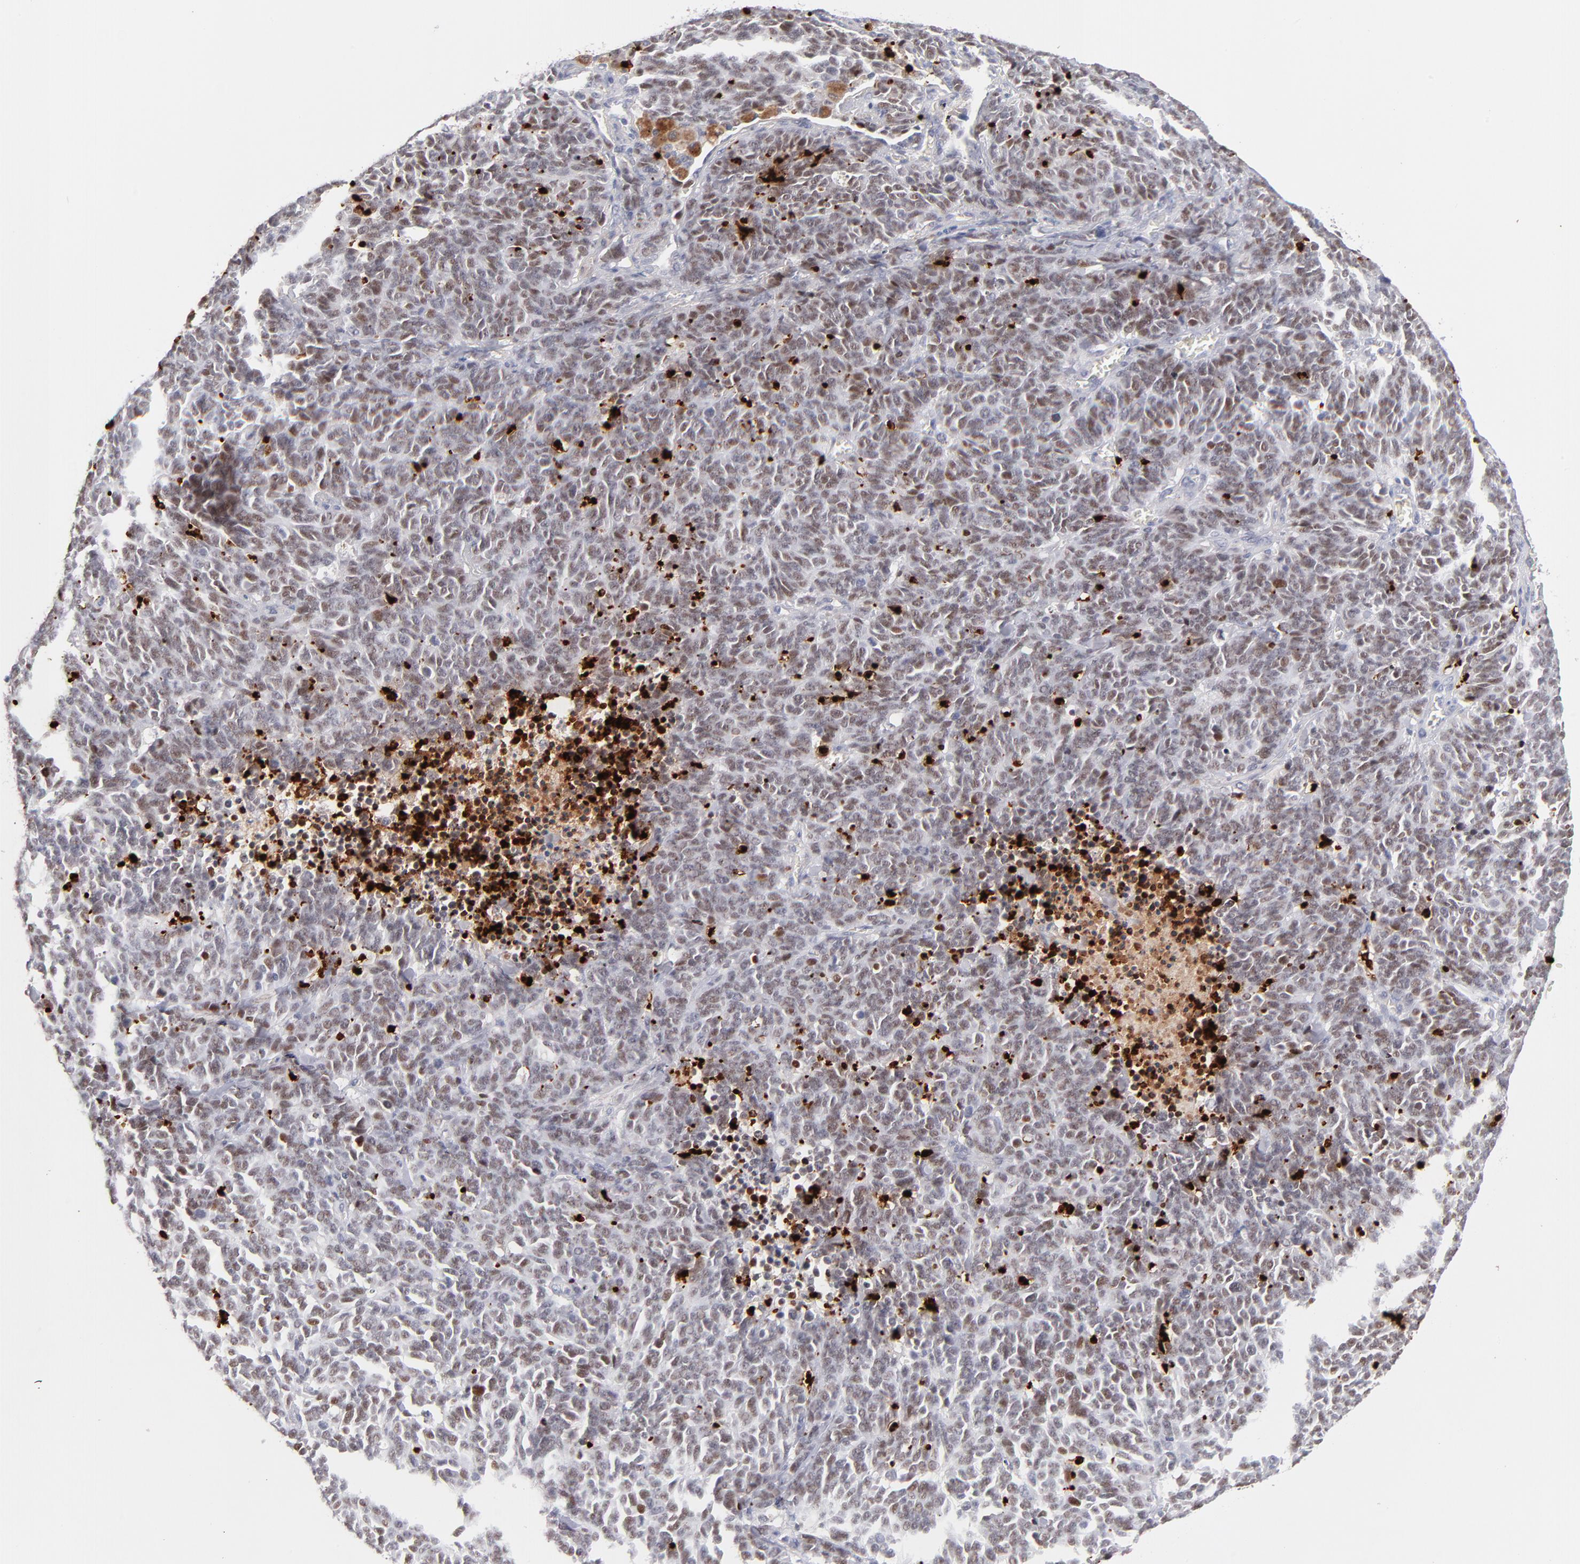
{"staining": {"intensity": "weak", "quantity": ">75%", "location": "nuclear"}, "tissue": "lung cancer", "cell_type": "Tumor cells", "image_type": "cancer", "snomed": [{"axis": "morphology", "description": "Neoplasm, malignant, NOS"}, {"axis": "topography", "description": "Lung"}], "caption": "Lung cancer was stained to show a protein in brown. There is low levels of weak nuclear expression in about >75% of tumor cells.", "gene": "PARP1", "patient": {"sex": "female", "age": 58}}